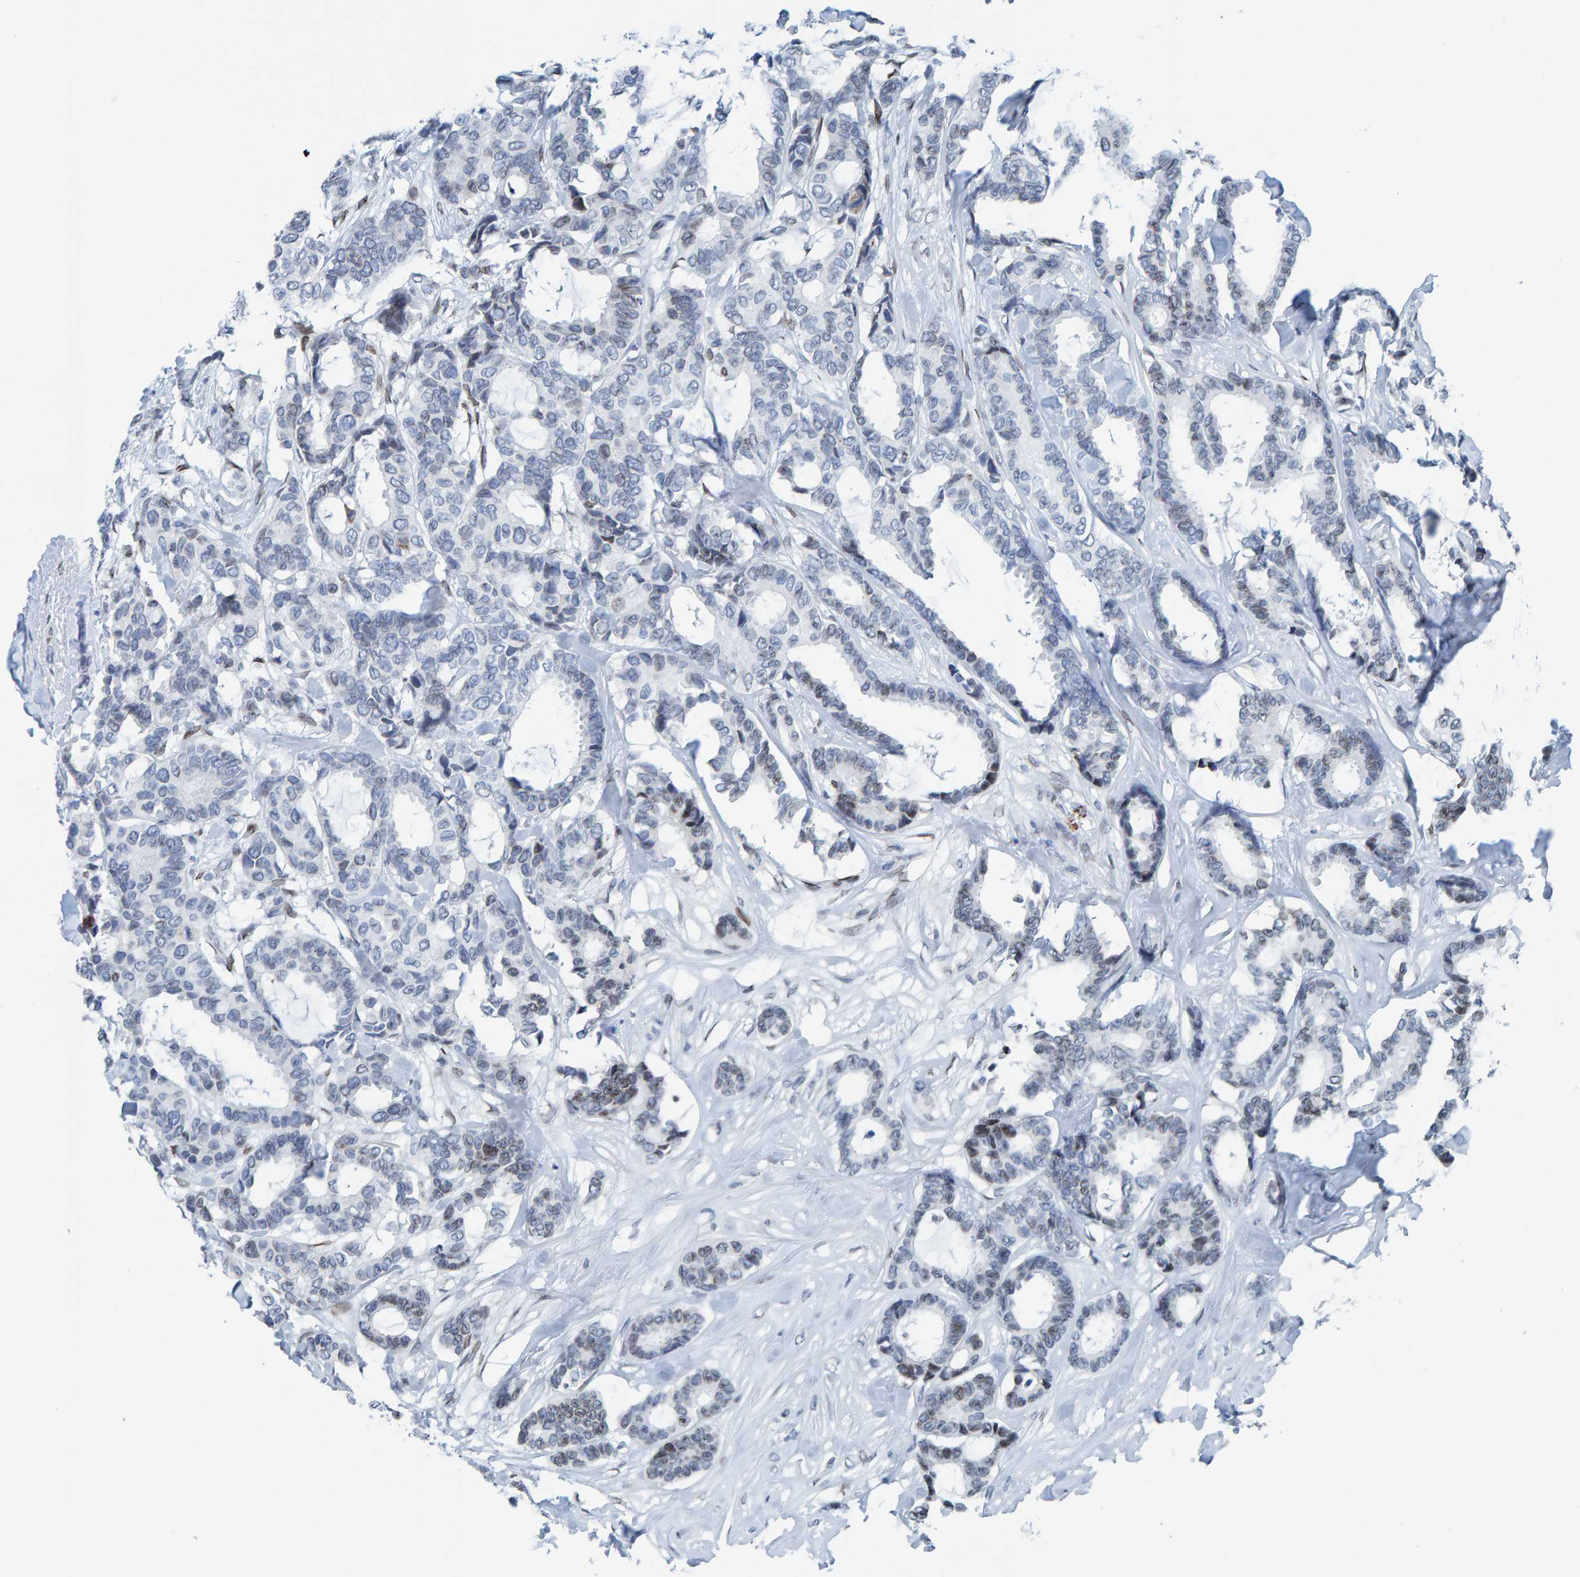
{"staining": {"intensity": "weak", "quantity": "<25%", "location": "cytoplasmic/membranous,nuclear"}, "tissue": "breast cancer", "cell_type": "Tumor cells", "image_type": "cancer", "snomed": [{"axis": "morphology", "description": "Duct carcinoma"}, {"axis": "topography", "description": "Breast"}], "caption": "This is an immunohistochemistry photomicrograph of breast cancer. There is no positivity in tumor cells.", "gene": "LMNB2", "patient": {"sex": "female", "age": 87}}